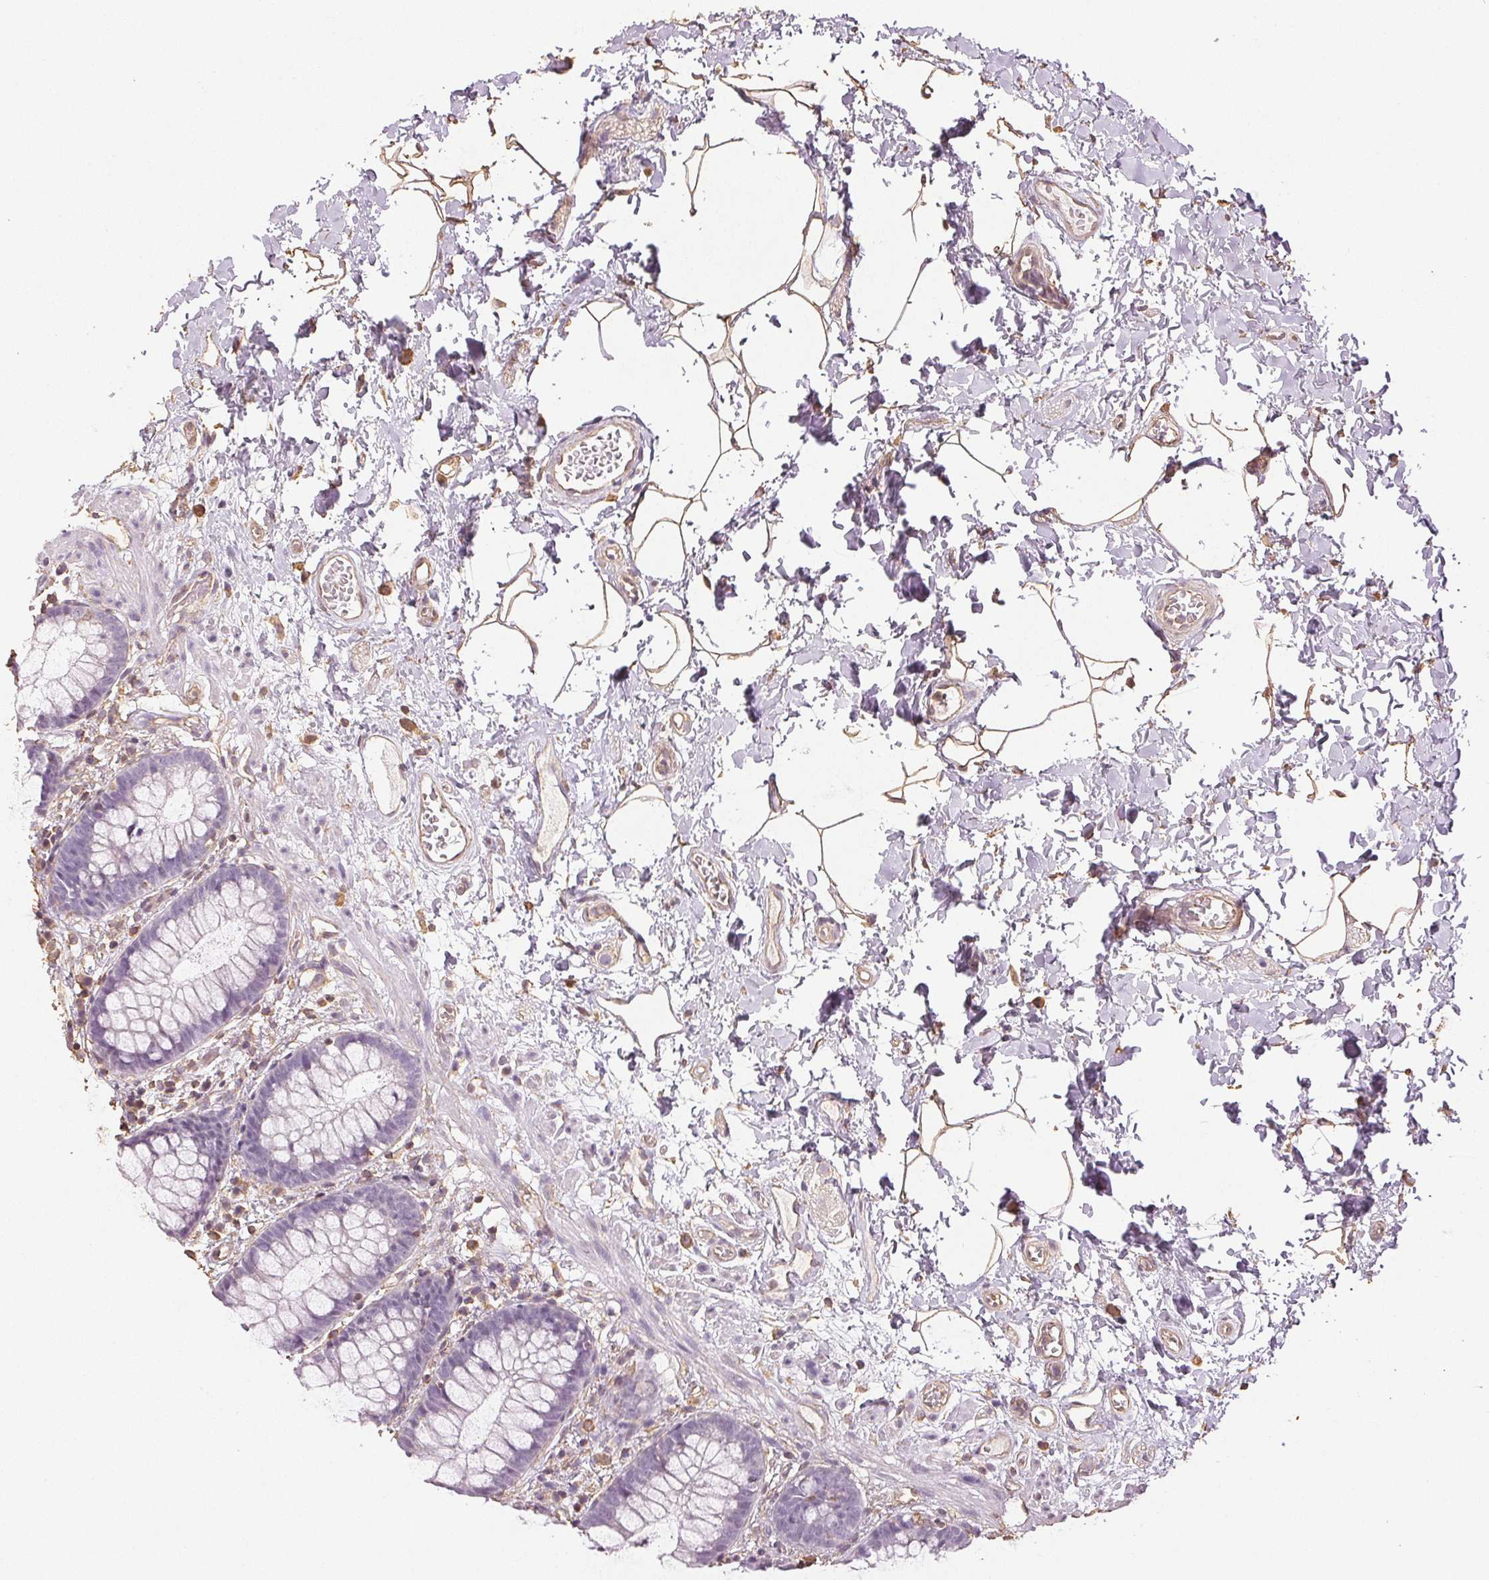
{"staining": {"intensity": "negative", "quantity": "none", "location": "none"}, "tissue": "rectum", "cell_type": "Glandular cells", "image_type": "normal", "snomed": [{"axis": "morphology", "description": "Normal tissue, NOS"}, {"axis": "topography", "description": "Rectum"}], "caption": "Glandular cells show no significant protein positivity in unremarkable rectum.", "gene": "COL7A1", "patient": {"sex": "female", "age": 62}}